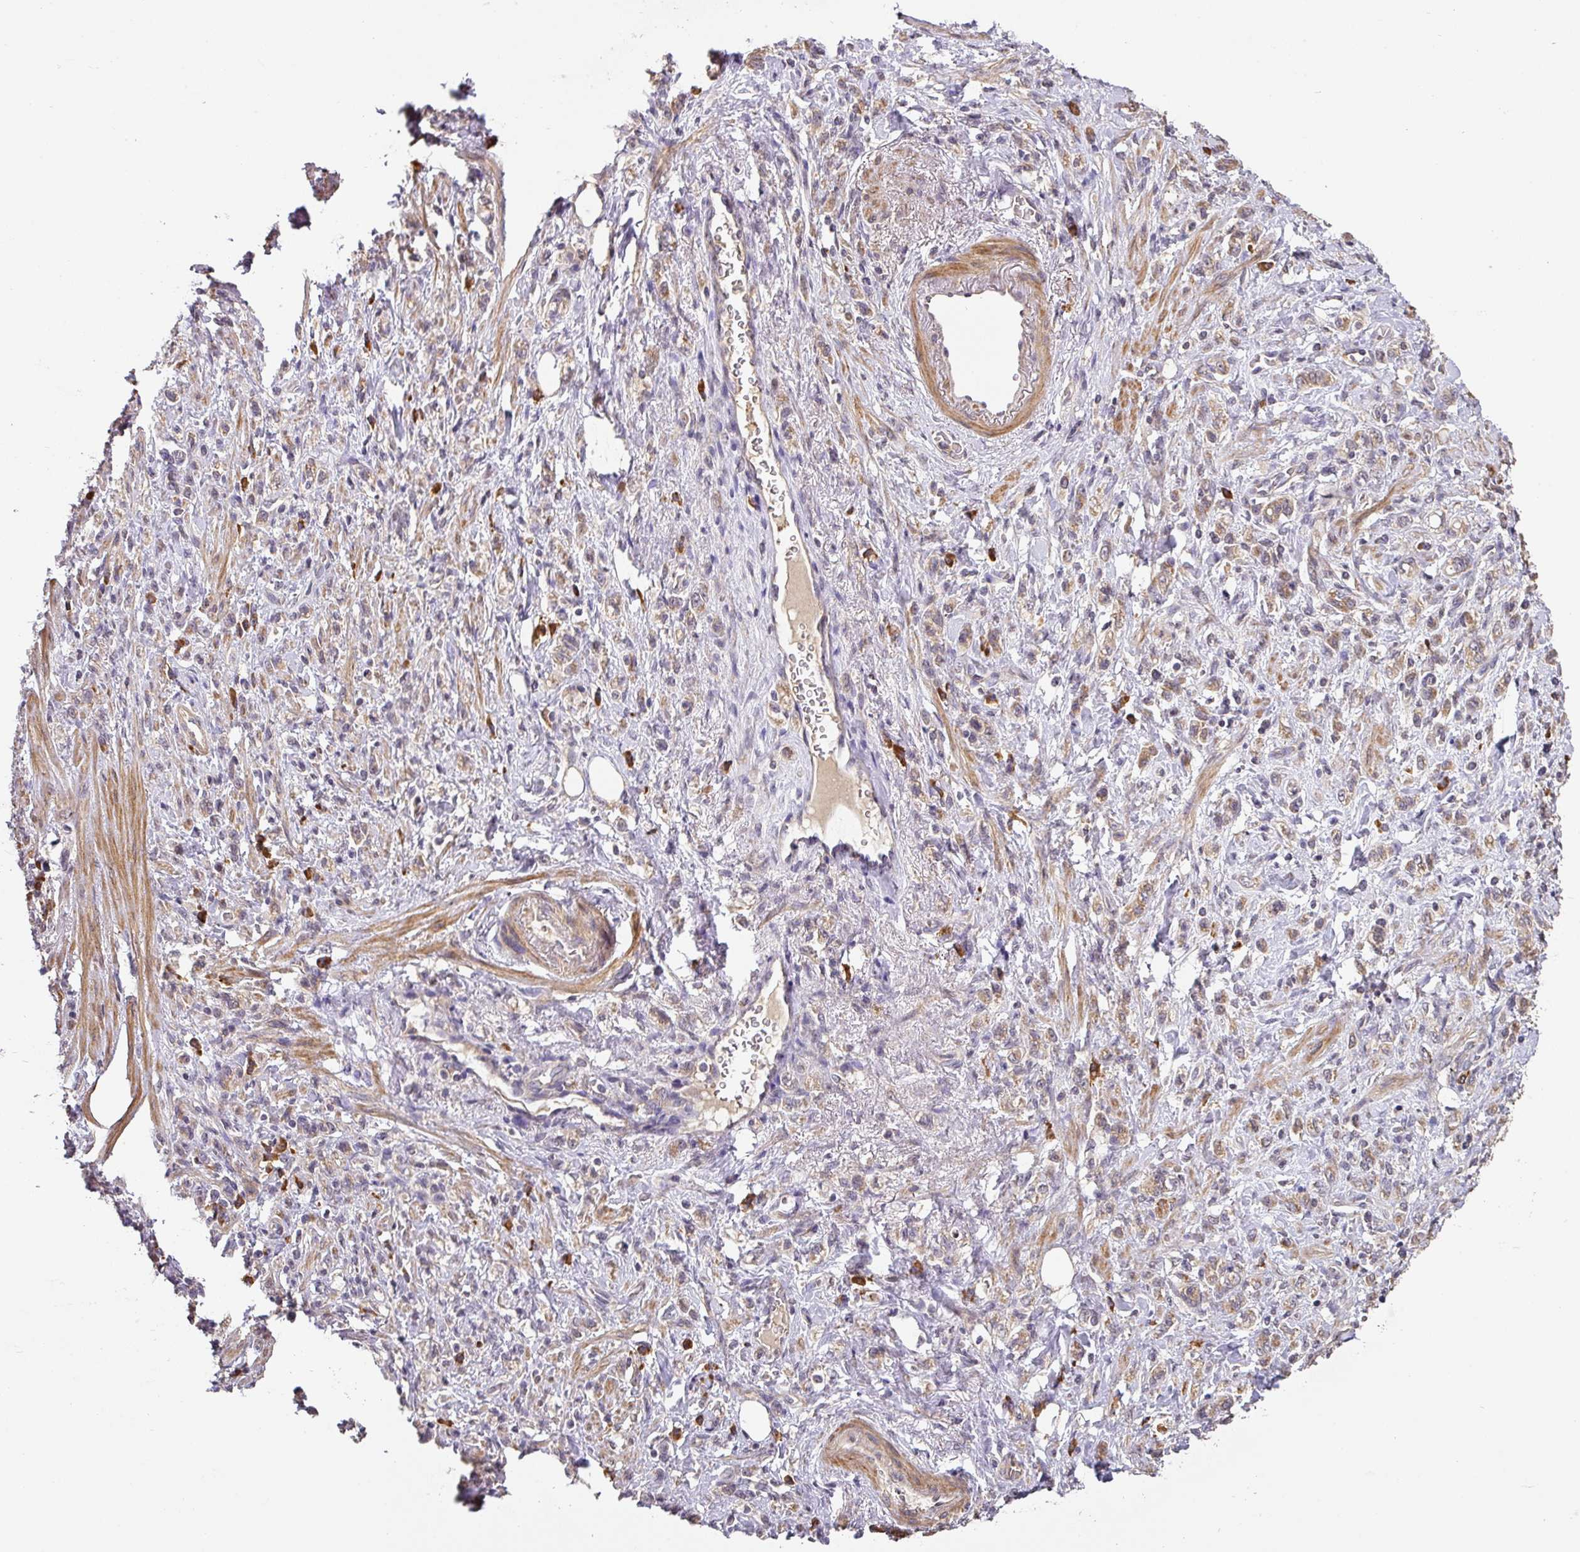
{"staining": {"intensity": "weak", "quantity": "25%-75%", "location": "cytoplasmic/membranous"}, "tissue": "stomach cancer", "cell_type": "Tumor cells", "image_type": "cancer", "snomed": [{"axis": "morphology", "description": "Adenocarcinoma, NOS"}, {"axis": "topography", "description": "Stomach"}], "caption": "Brown immunohistochemical staining in stomach cancer (adenocarcinoma) demonstrates weak cytoplasmic/membranous positivity in about 25%-75% of tumor cells.", "gene": "ACVR2B", "patient": {"sex": "male", "age": 77}}